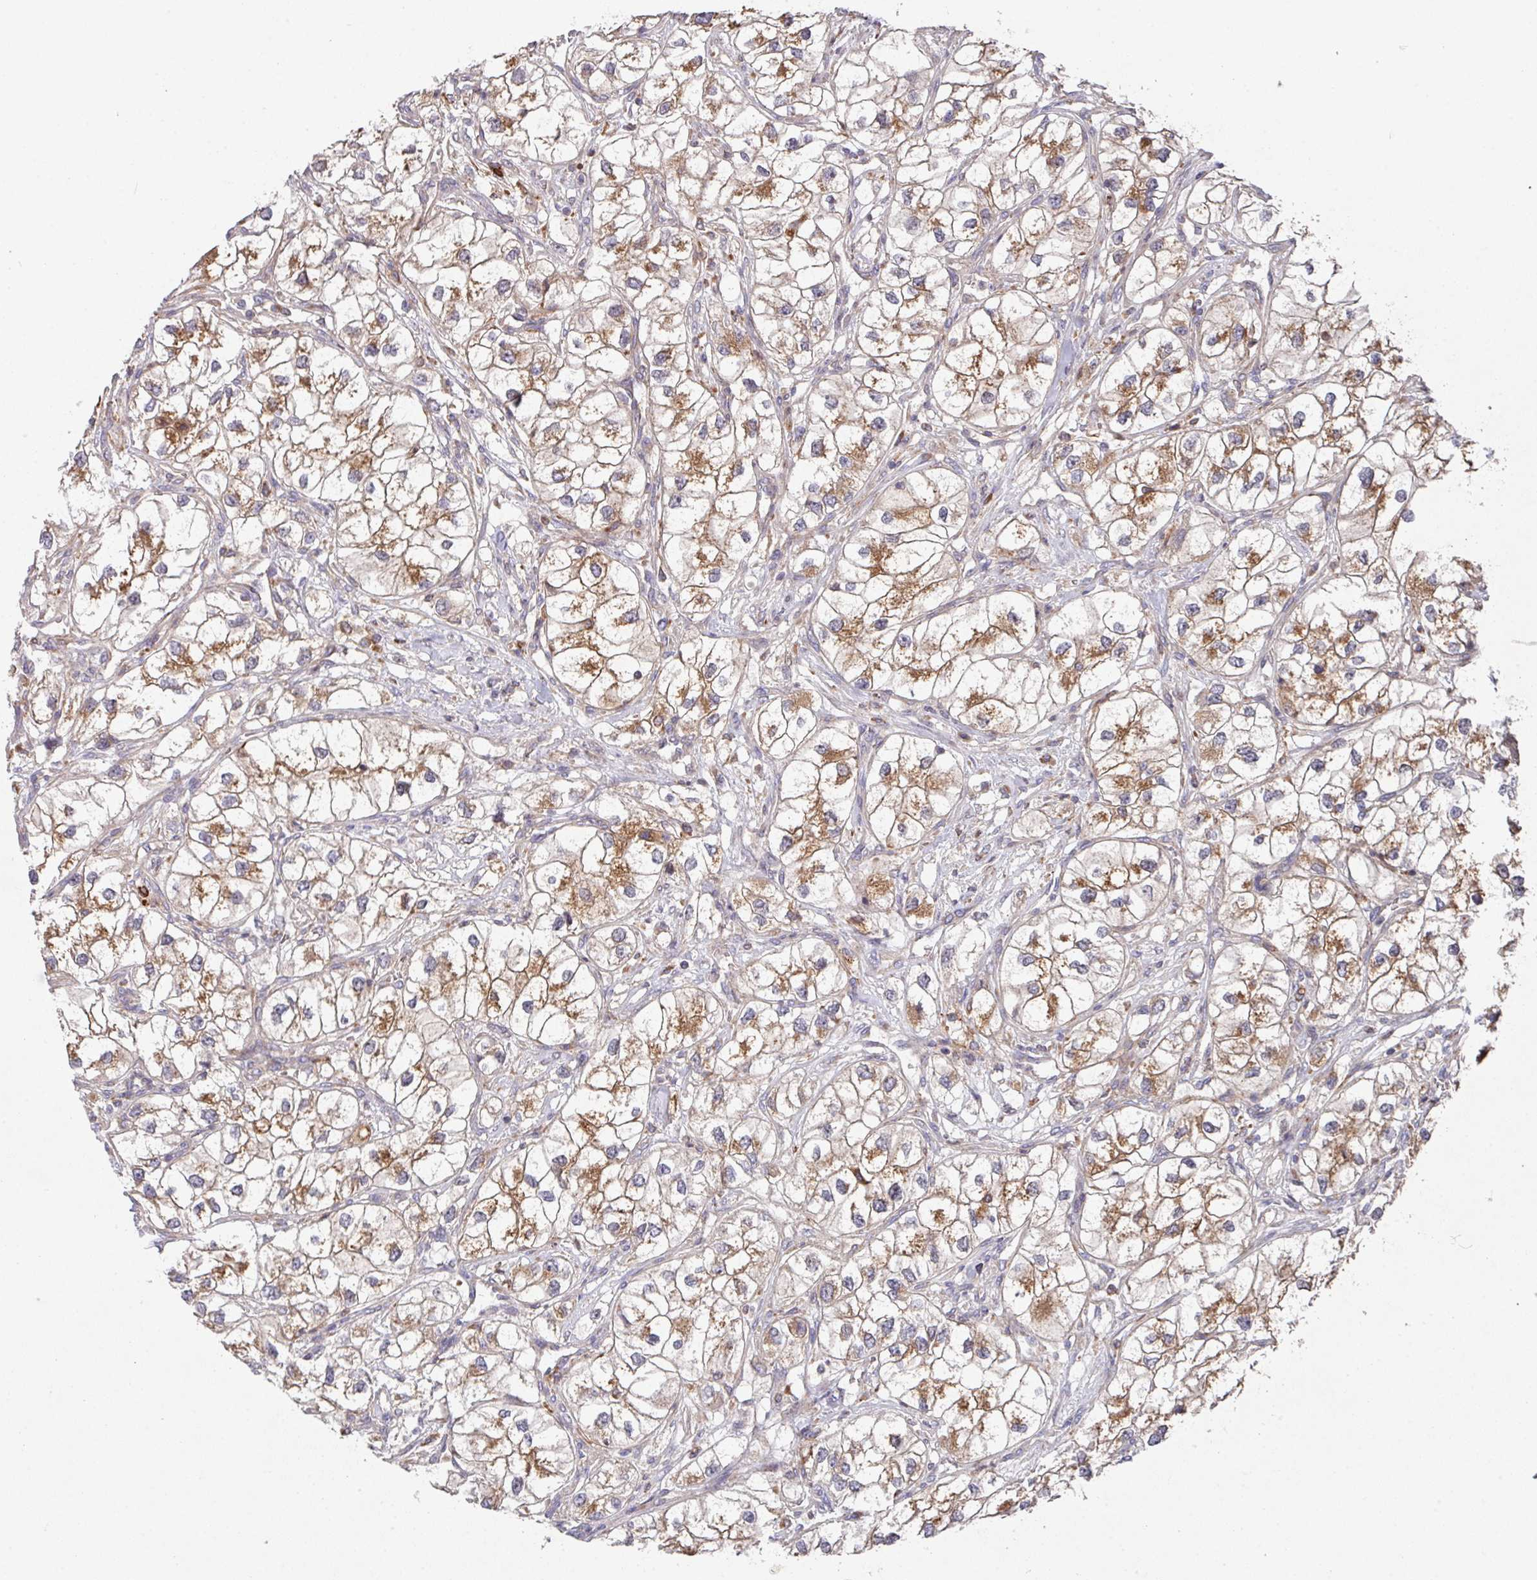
{"staining": {"intensity": "moderate", "quantity": "25%-75%", "location": "cytoplasmic/membranous"}, "tissue": "renal cancer", "cell_type": "Tumor cells", "image_type": "cancer", "snomed": [{"axis": "morphology", "description": "Adenocarcinoma, NOS"}, {"axis": "topography", "description": "Kidney"}], "caption": "Renal cancer was stained to show a protein in brown. There is medium levels of moderate cytoplasmic/membranous staining in approximately 25%-75% of tumor cells. The staining is performed using DAB brown chromogen to label protein expression. The nuclei are counter-stained blue using hematoxylin.", "gene": "TRIM14", "patient": {"sex": "male", "age": 59}}